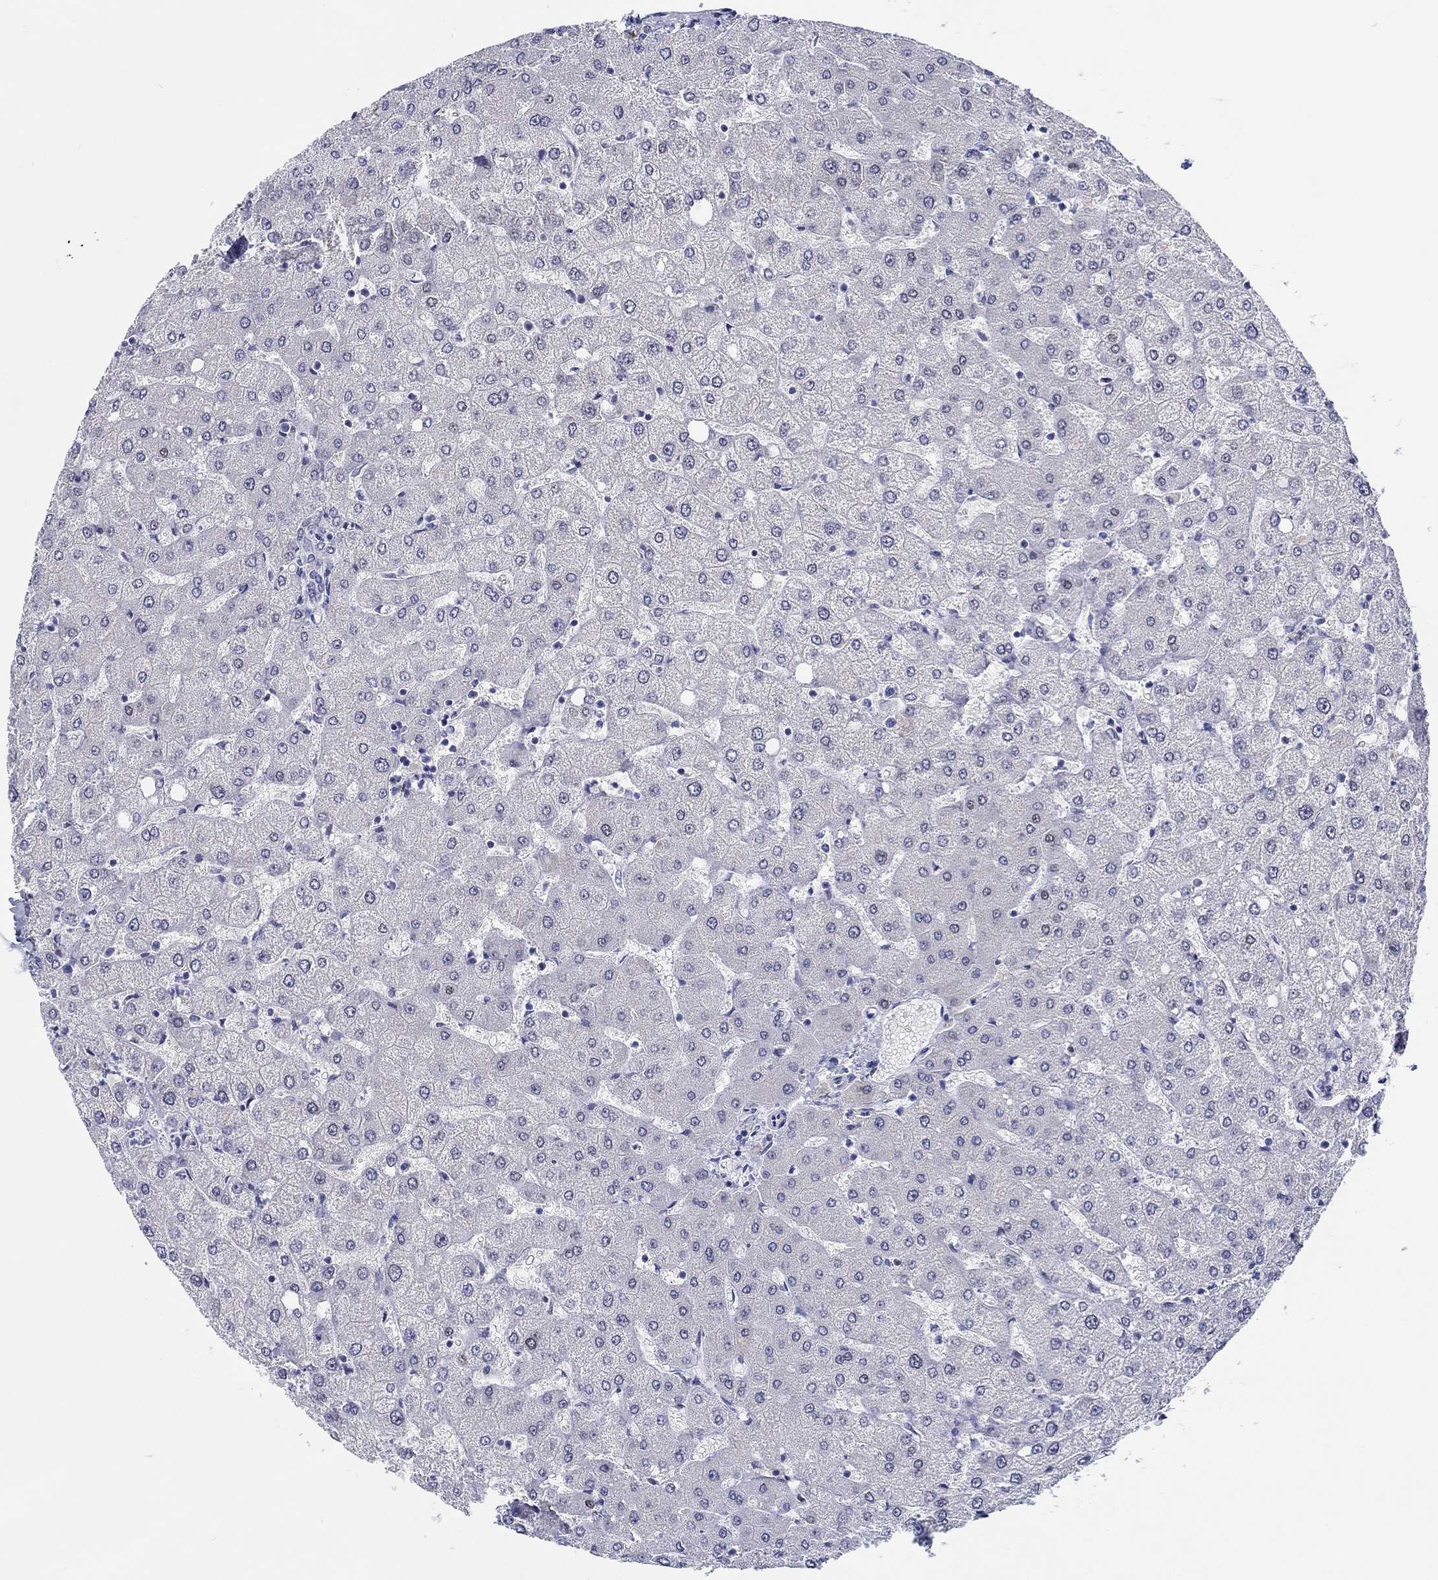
{"staining": {"intensity": "negative", "quantity": "none", "location": "none"}, "tissue": "liver", "cell_type": "Cholangiocytes", "image_type": "normal", "snomed": [{"axis": "morphology", "description": "Normal tissue, NOS"}, {"axis": "topography", "description": "Liver"}], "caption": "Immunohistochemical staining of normal liver reveals no significant expression in cholangiocytes. Nuclei are stained in blue.", "gene": "H1", "patient": {"sex": "female", "age": 54}}